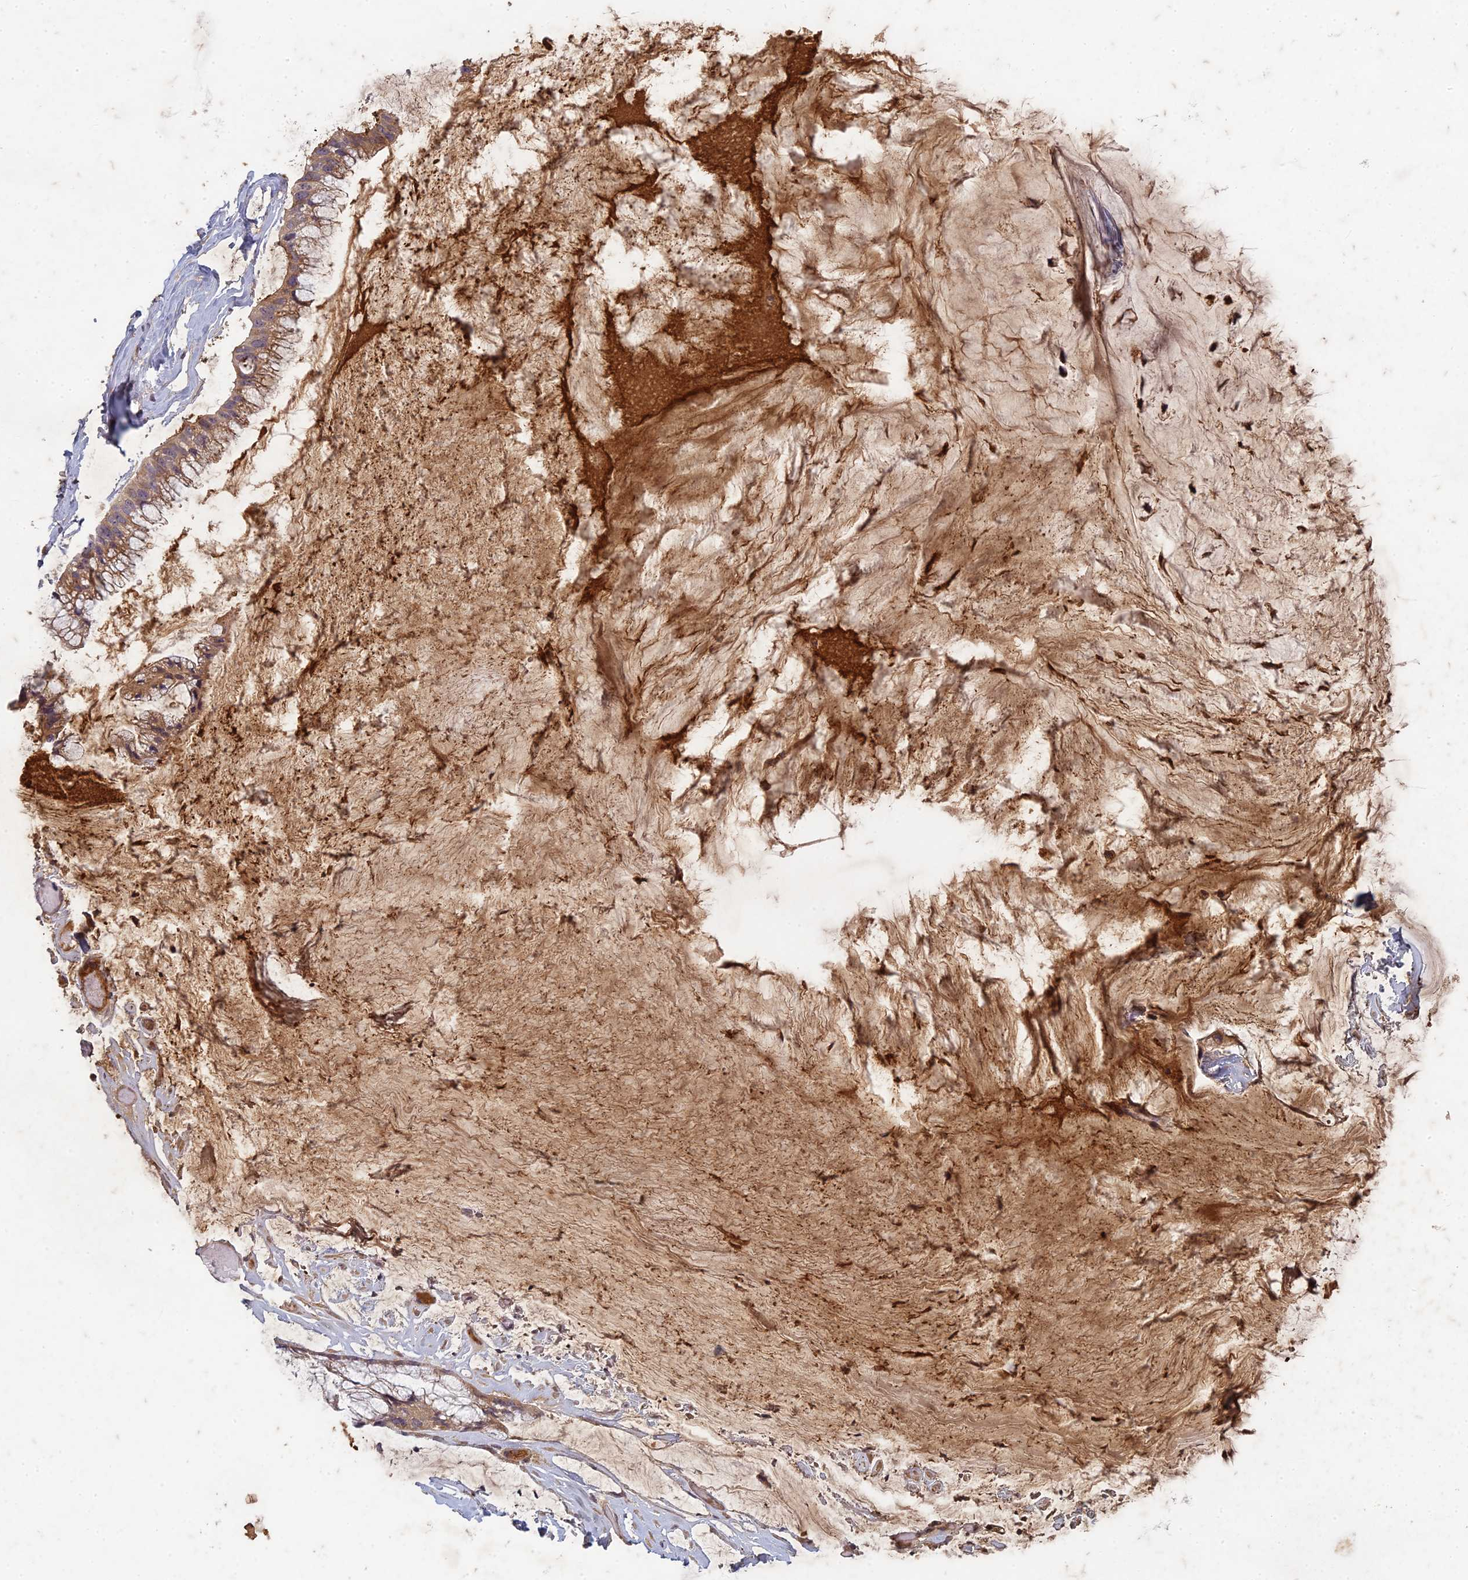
{"staining": {"intensity": "moderate", "quantity": ">75%", "location": "cytoplasmic/membranous"}, "tissue": "ovarian cancer", "cell_type": "Tumor cells", "image_type": "cancer", "snomed": [{"axis": "morphology", "description": "Cystadenocarcinoma, mucinous, NOS"}, {"axis": "topography", "description": "Ovary"}], "caption": "An image of human ovarian cancer stained for a protein displays moderate cytoplasmic/membranous brown staining in tumor cells.", "gene": "TCF25", "patient": {"sex": "female", "age": 39}}